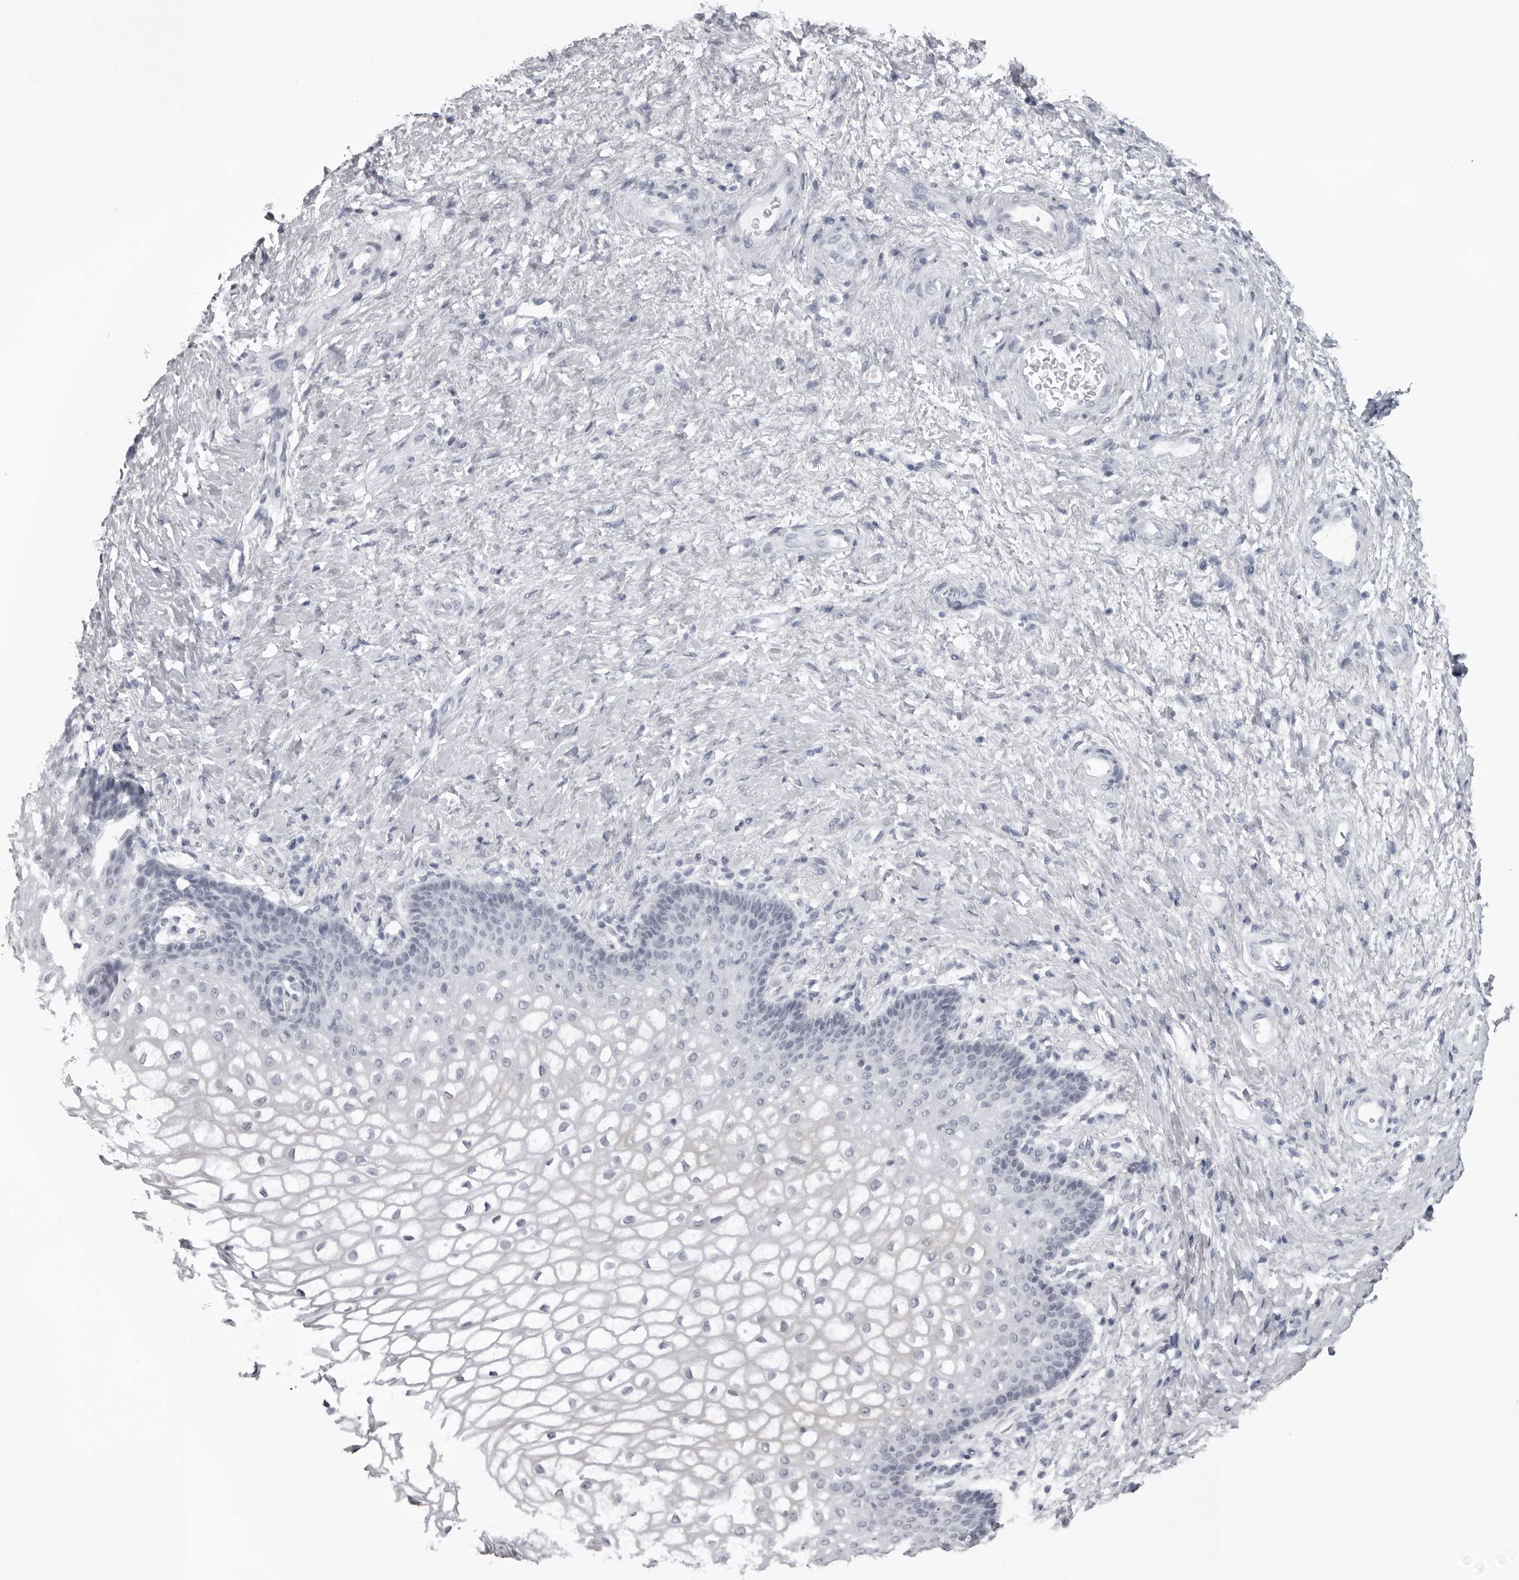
{"staining": {"intensity": "negative", "quantity": "none", "location": "none"}, "tissue": "vagina", "cell_type": "Squamous epithelial cells", "image_type": "normal", "snomed": [{"axis": "morphology", "description": "Normal tissue, NOS"}, {"axis": "topography", "description": "Vagina"}], "caption": "Immunohistochemical staining of benign vagina displays no significant staining in squamous epithelial cells. The staining was performed using DAB (3,3'-diaminobenzidine) to visualize the protein expression in brown, while the nuclei were stained in blue with hematoxylin (Magnification: 20x).", "gene": "UROD", "patient": {"sex": "female", "age": 60}}